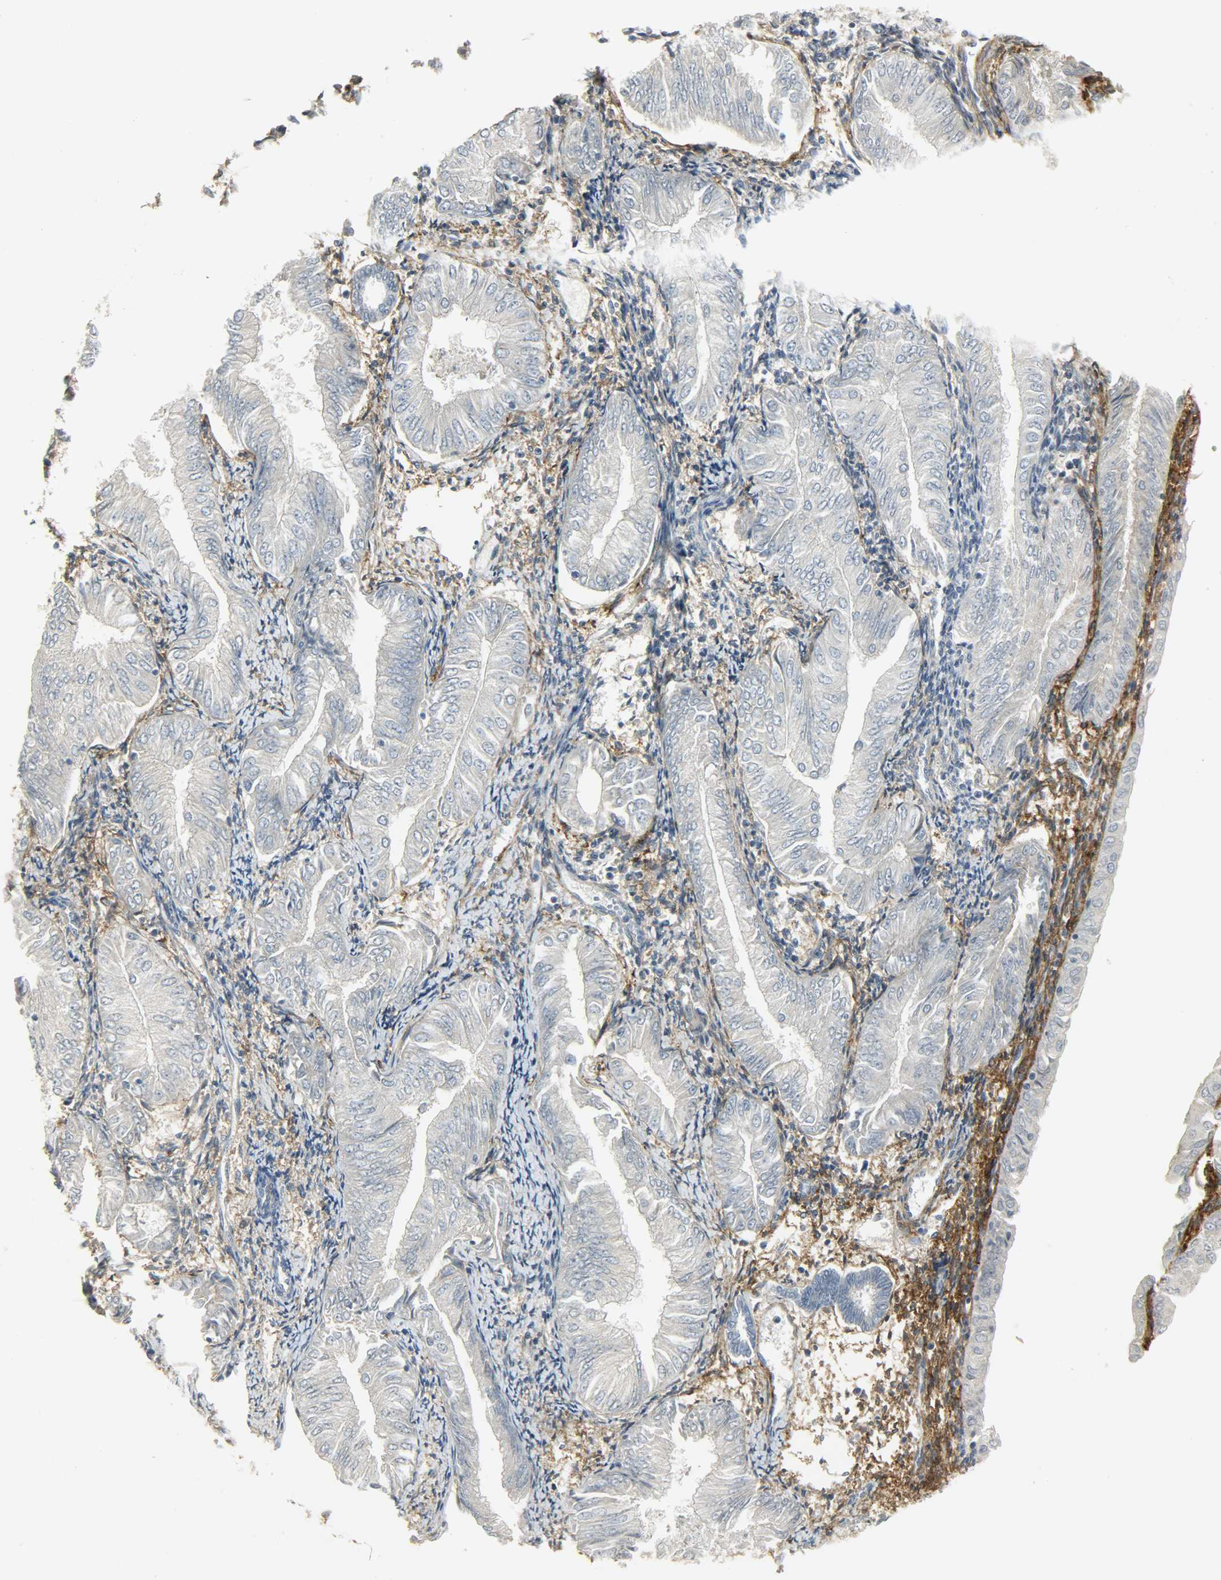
{"staining": {"intensity": "negative", "quantity": "none", "location": "none"}, "tissue": "endometrial cancer", "cell_type": "Tumor cells", "image_type": "cancer", "snomed": [{"axis": "morphology", "description": "Adenocarcinoma, NOS"}, {"axis": "topography", "description": "Endometrium"}], "caption": "Human endometrial cancer stained for a protein using IHC displays no staining in tumor cells.", "gene": "ENPEP", "patient": {"sex": "female", "age": 53}}